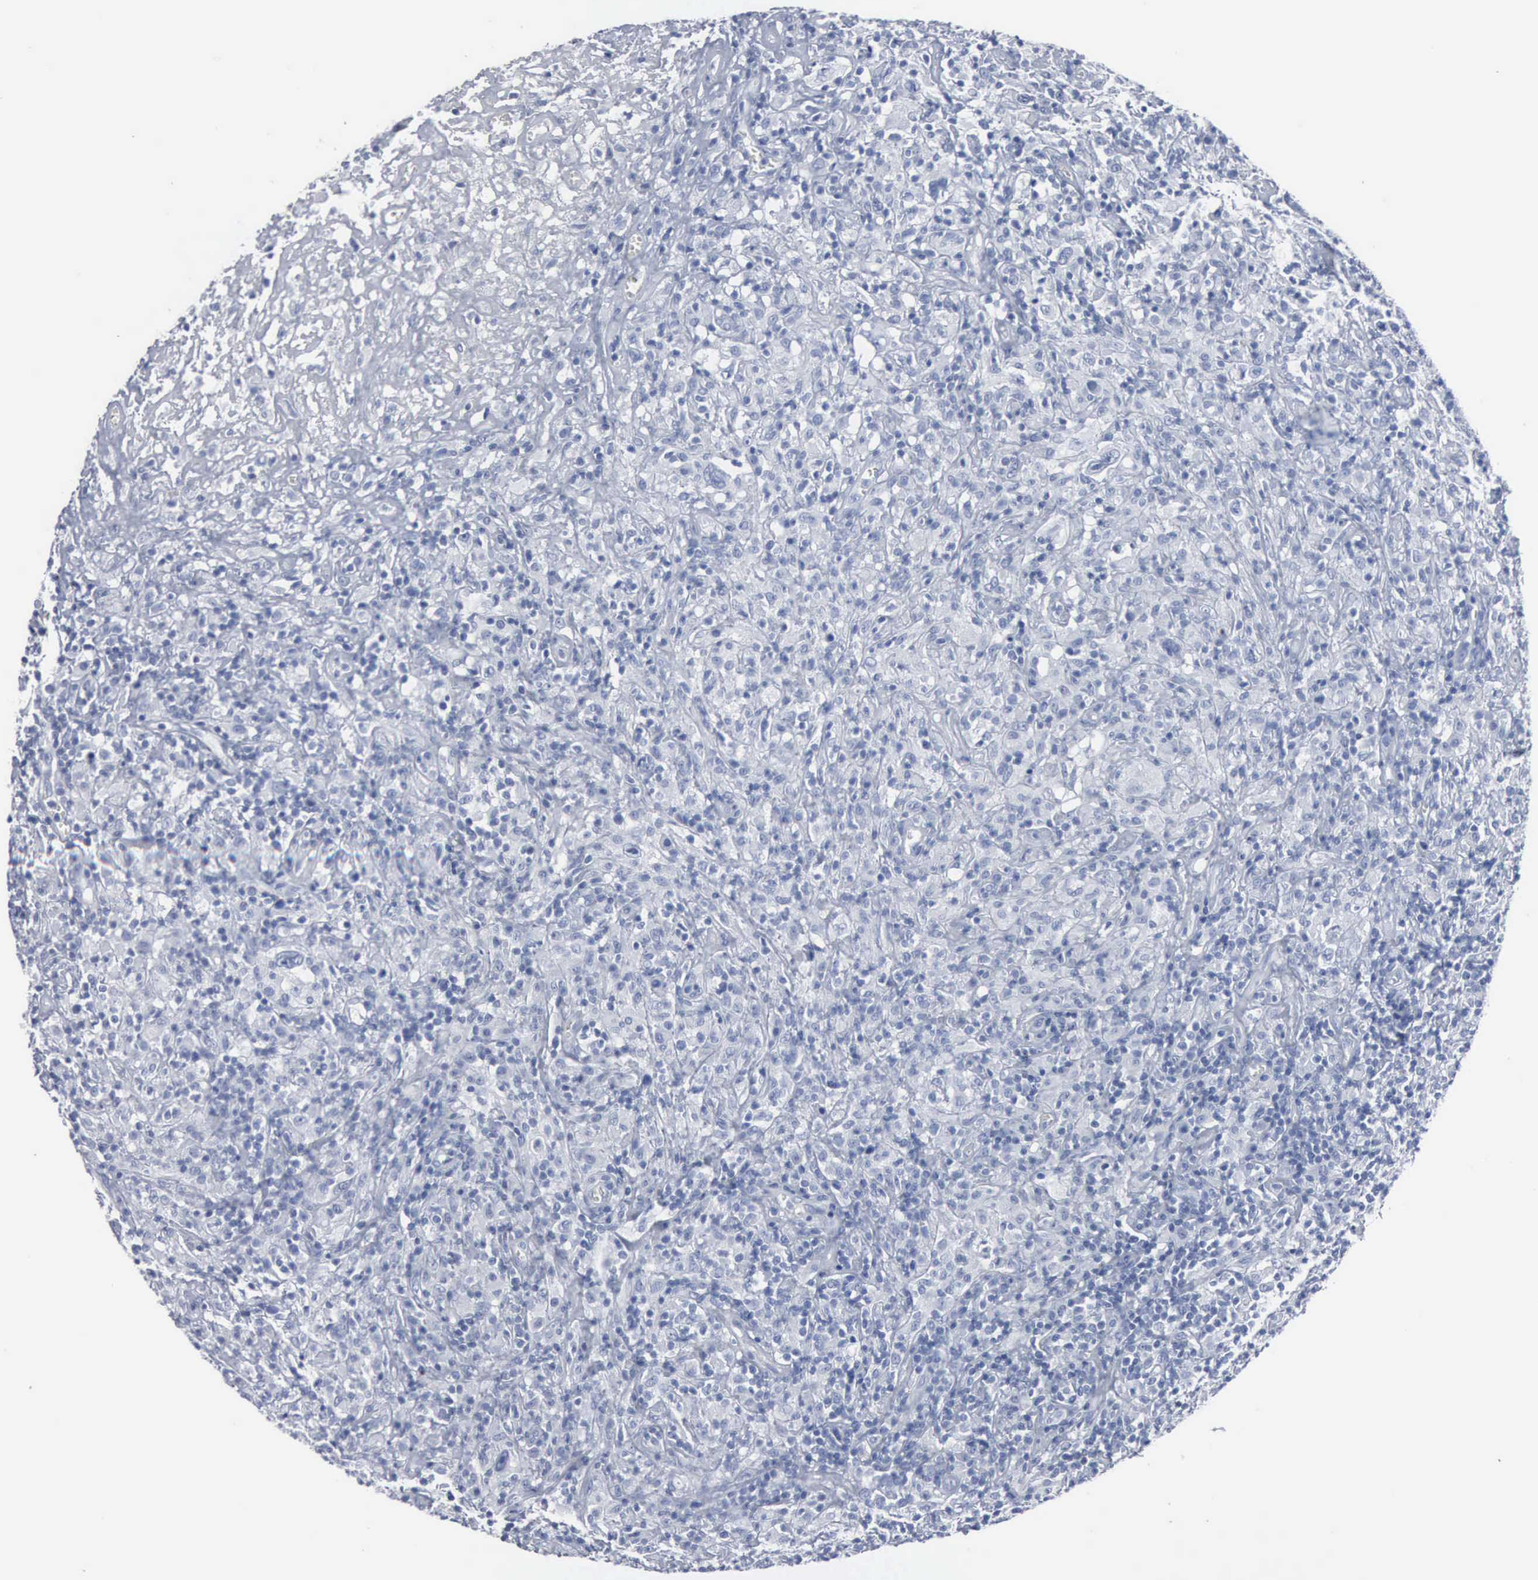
{"staining": {"intensity": "negative", "quantity": "none", "location": "none"}, "tissue": "lymphoma", "cell_type": "Tumor cells", "image_type": "cancer", "snomed": [{"axis": "morphology", "description": "Hodgkin's disease, NOS"}, {"axis": "topography", "description": "Lymph node"}], "caption": "Tumor cells show no significant protein positivity in lymphoma. The staining was performed using DAB to visualize the protein expression in brown, while the nuclei were stained in blue with hematoxylin (Magnification: 20x).", "gene": "DMD", "patient": {"sex": "male", "age": 46}}